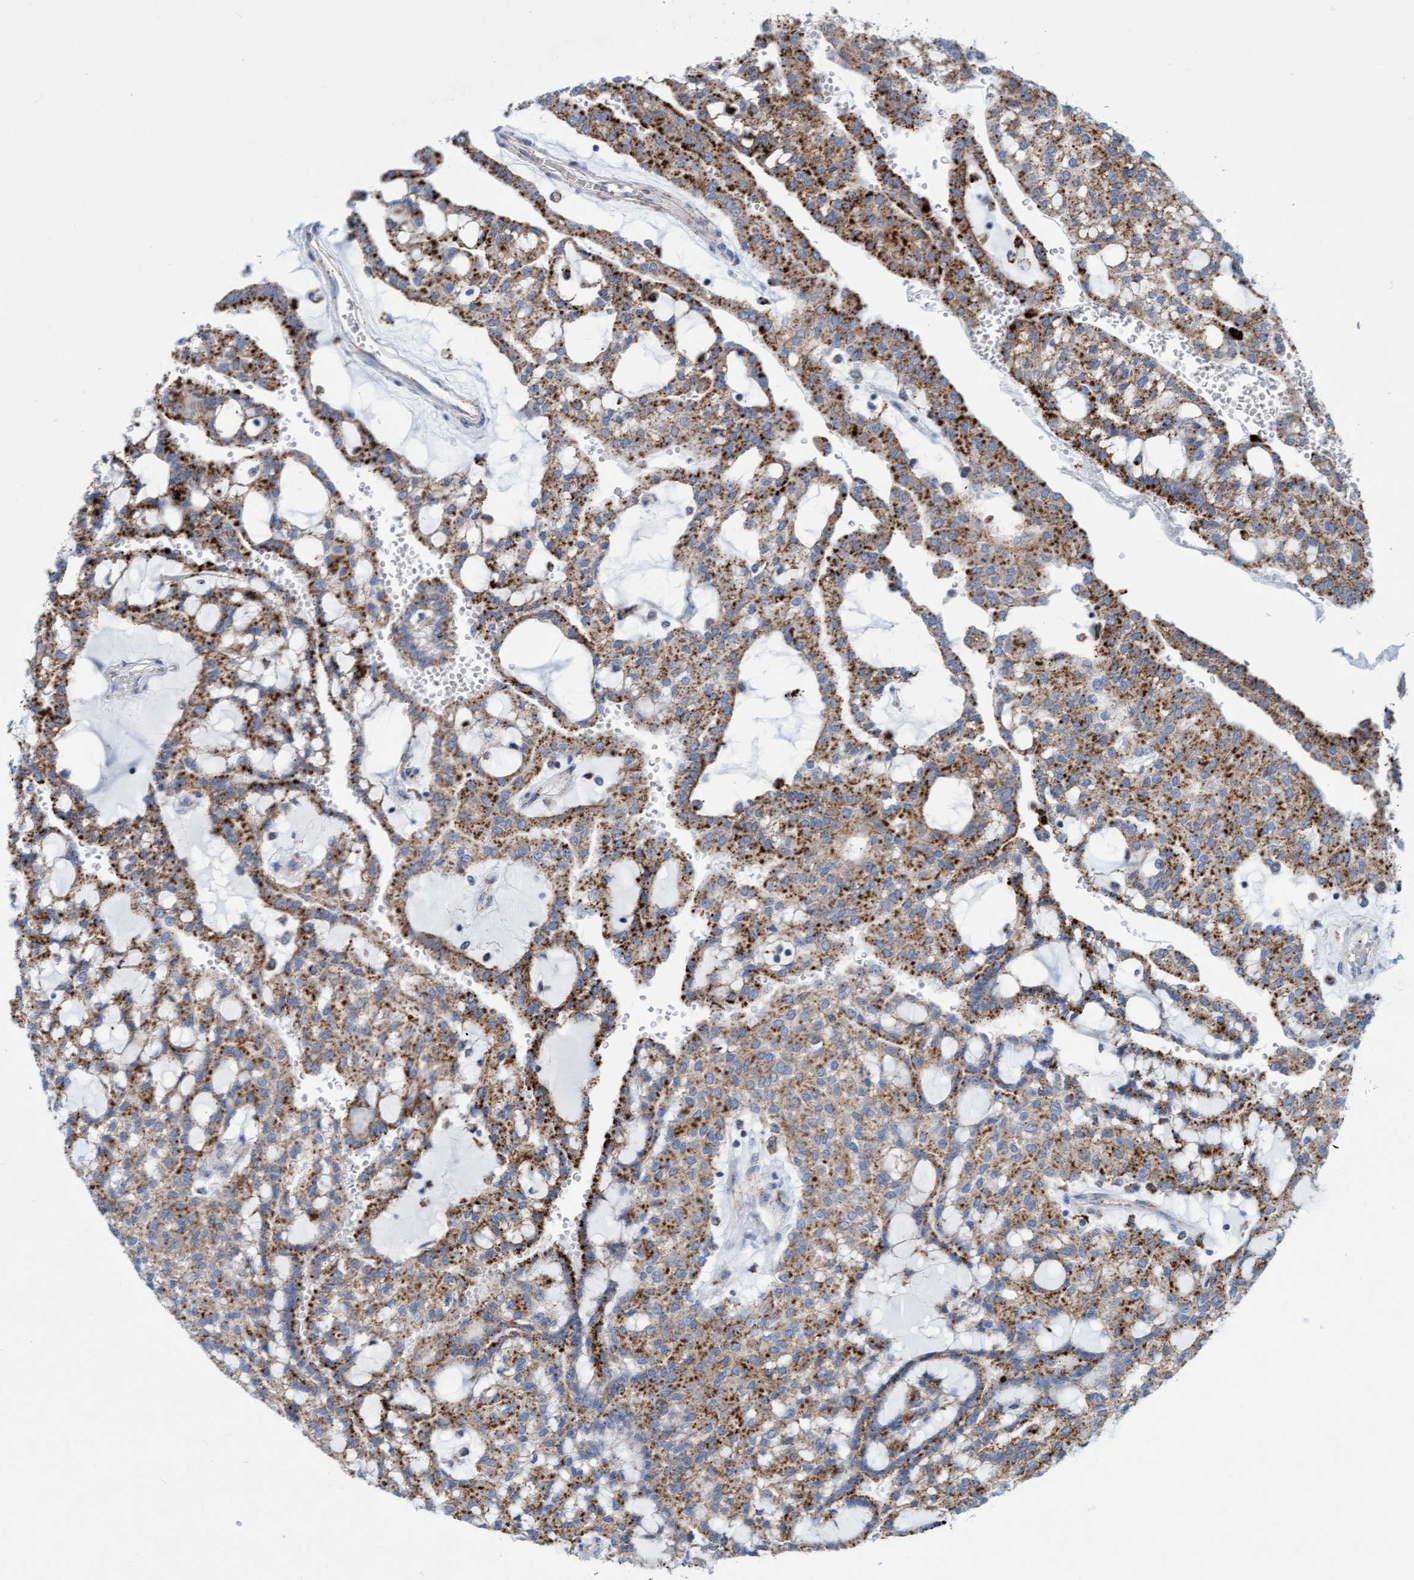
{"staining": {"intensity": "strong", "quantity": ">75%", "location": "cytoplasmic/membranous"}, "tissue": "renal cancer", "cell_type": "Tumor cells", "image_type": "cancer", "snomed": [{"axis": "morphology", "description": "Adenocarcinoma, NOS"}, {"axis": "topography", "description": "Kidney"}], "caption": "Strong cytoplasmic/membranous positivity for a protein is present in approximately >75% of tumor cells of renal cancer using immunohistochemistry.", "gene": "SGSH", "patient": {"sex": "male", "age": 63}}